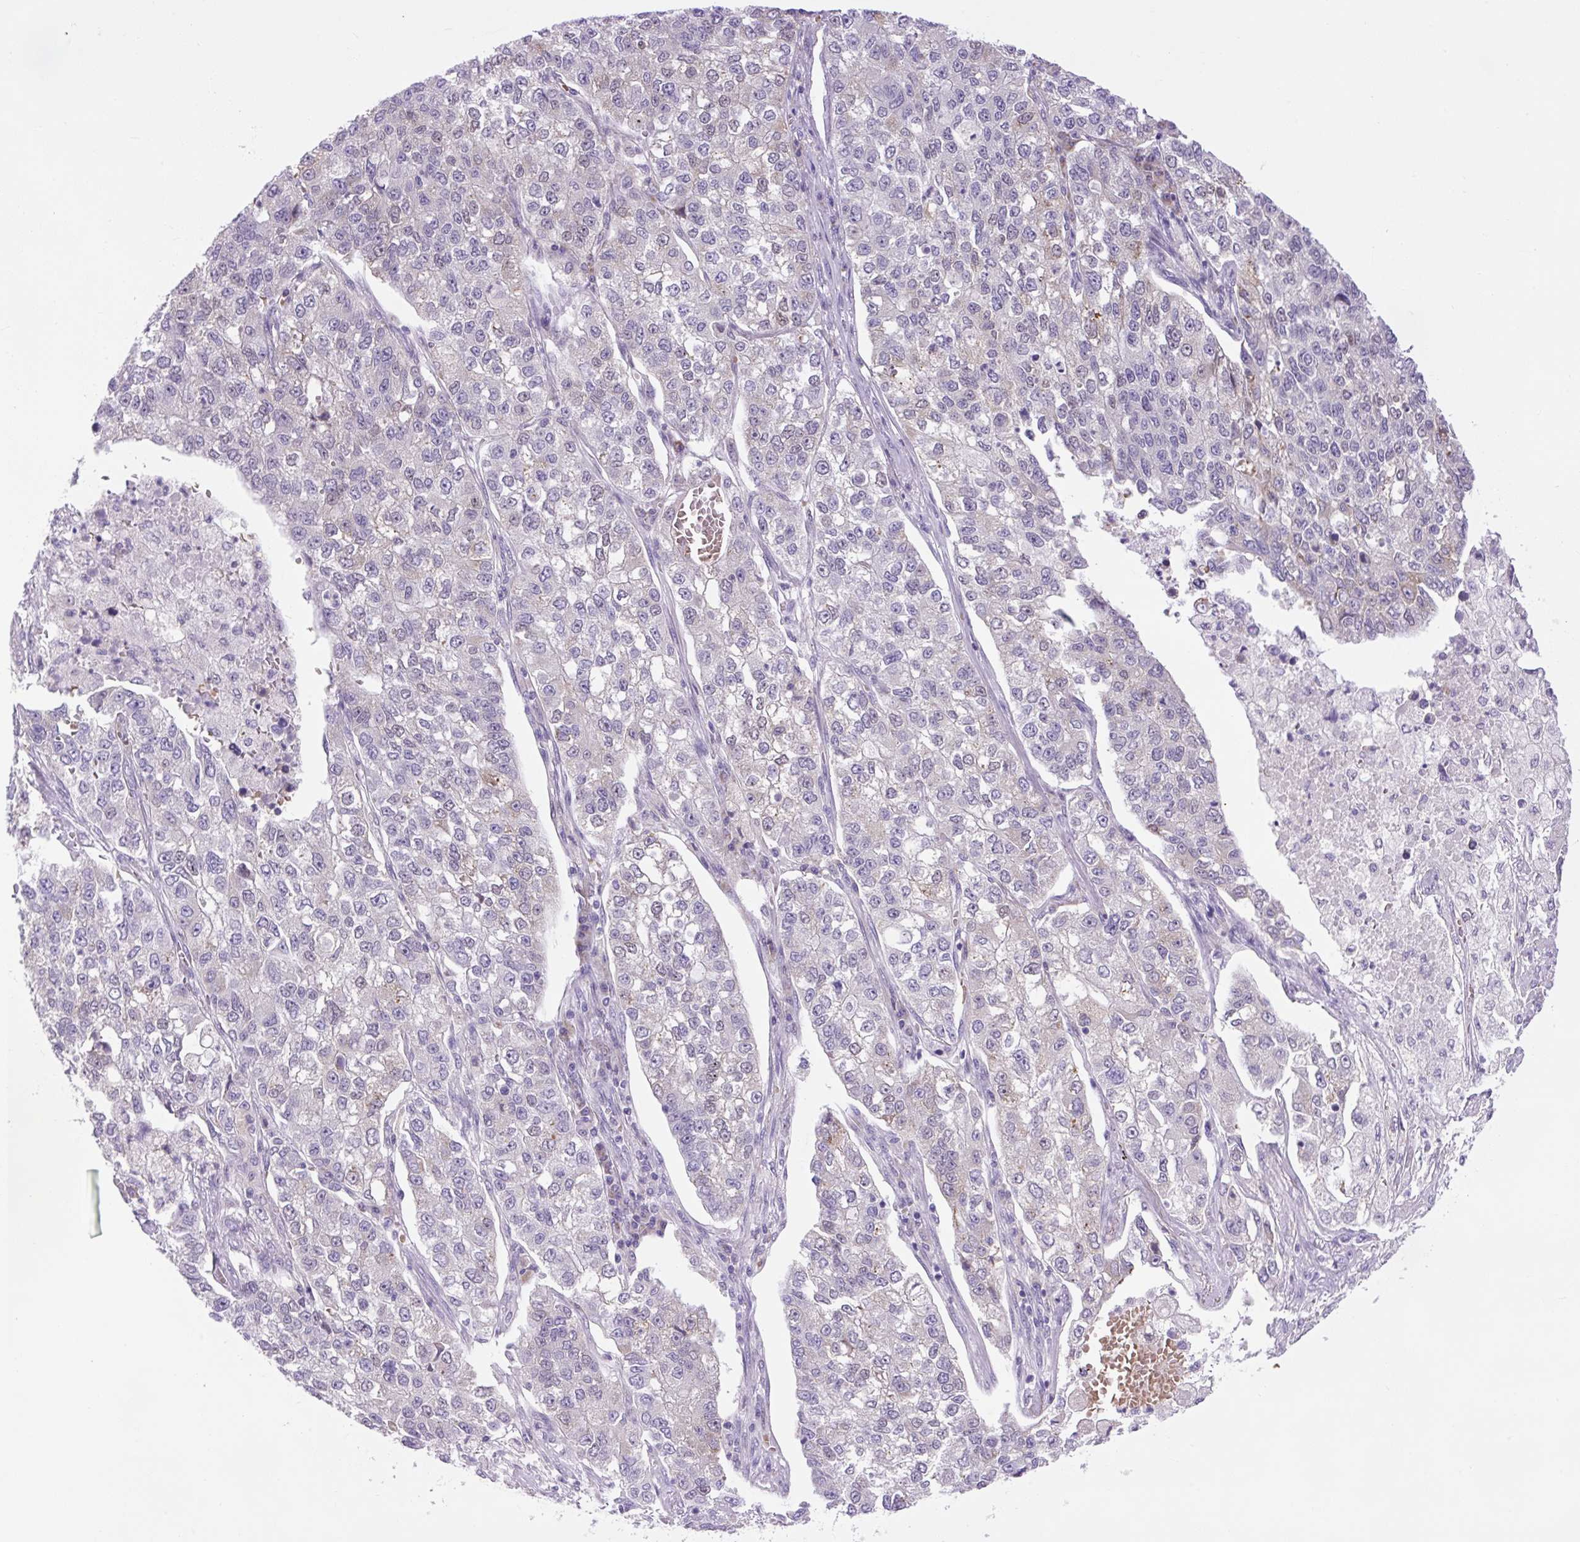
{"staining": {"intensity": "negative", "quantity": "none", "location": "none"}, "tissue": "lung cancer", "cell_type": "Tumor cells", "image_type": "cancer", "snomed": [{"axis": "morphology", "description": "Adenocarcinoma, NOS"}, {"axis": "topography", "description": "Lung"}], "caption": "High magnification brightfield microscopy of lung adenocarcinoma stained with DAB (3,3'-diaminobenzidine) (brown) and counterstained with hematoxylin (blue): tumor cells show no significant positivity. (Stains: DAB immunohistochemistry (IHC) with hematoxylin counter stain, Microscopy: brightfield microscopy at high magnification).", "gene": "SCO2", "patient": {"sex": "male", "age": 49}}